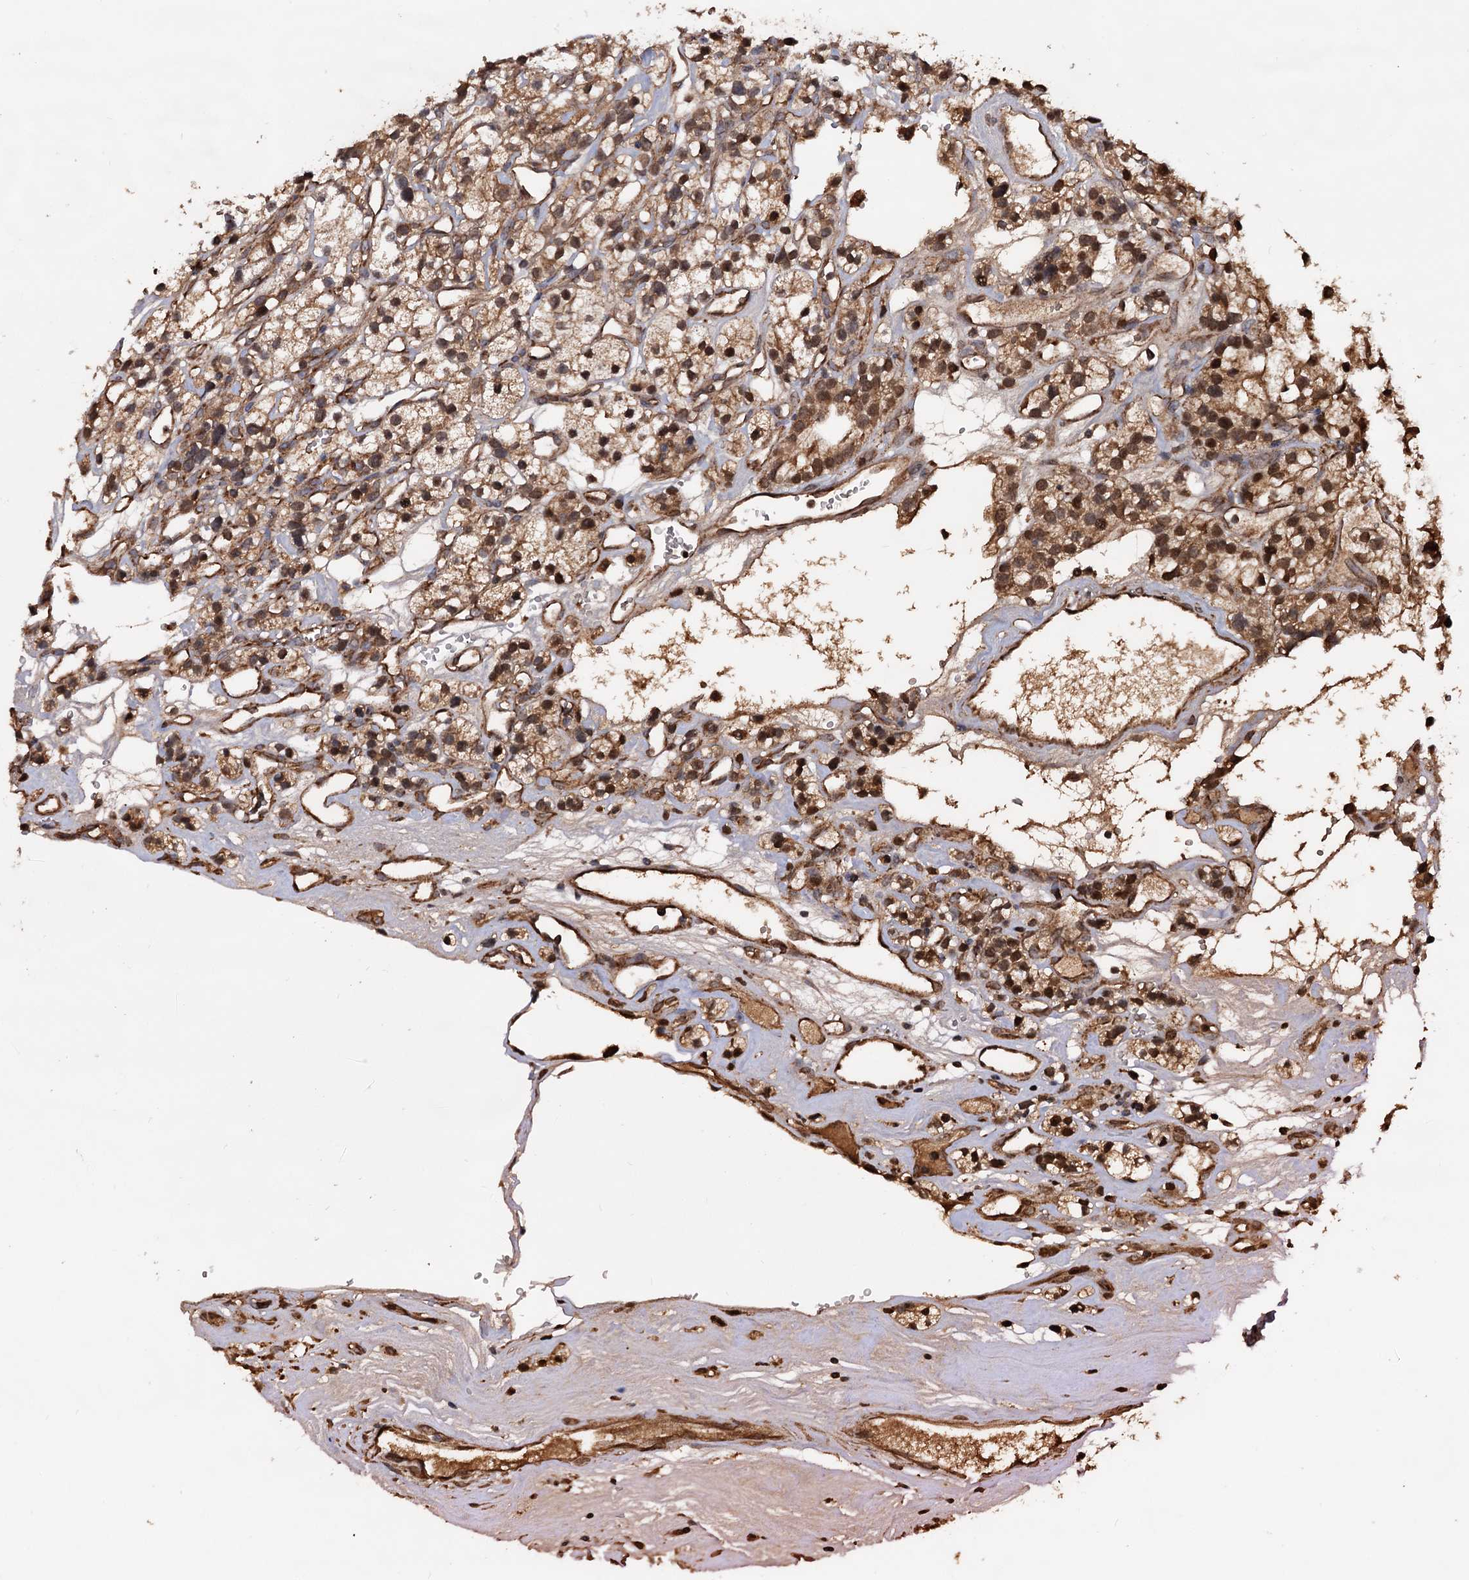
{"staining": {"intensity": "moderate", "quantity": ">75%", "location": "cytoplasmic/membranous"}, "tissue": "renal cancer", "cell_type": "Tumor cells", "image_type": "cancer", "snomed": [{"axis": "morphology", "description": "Adenocarcinoma, NOS"}, {"axis": "topography", "description": "Kidney"}], "caption": "Human renal adenocarcinoma stained with a protein marker demonstrates moderate staining in tumor cells.", "gene": "MRPL42", "patient": {"sex": "female", "age": 57}}